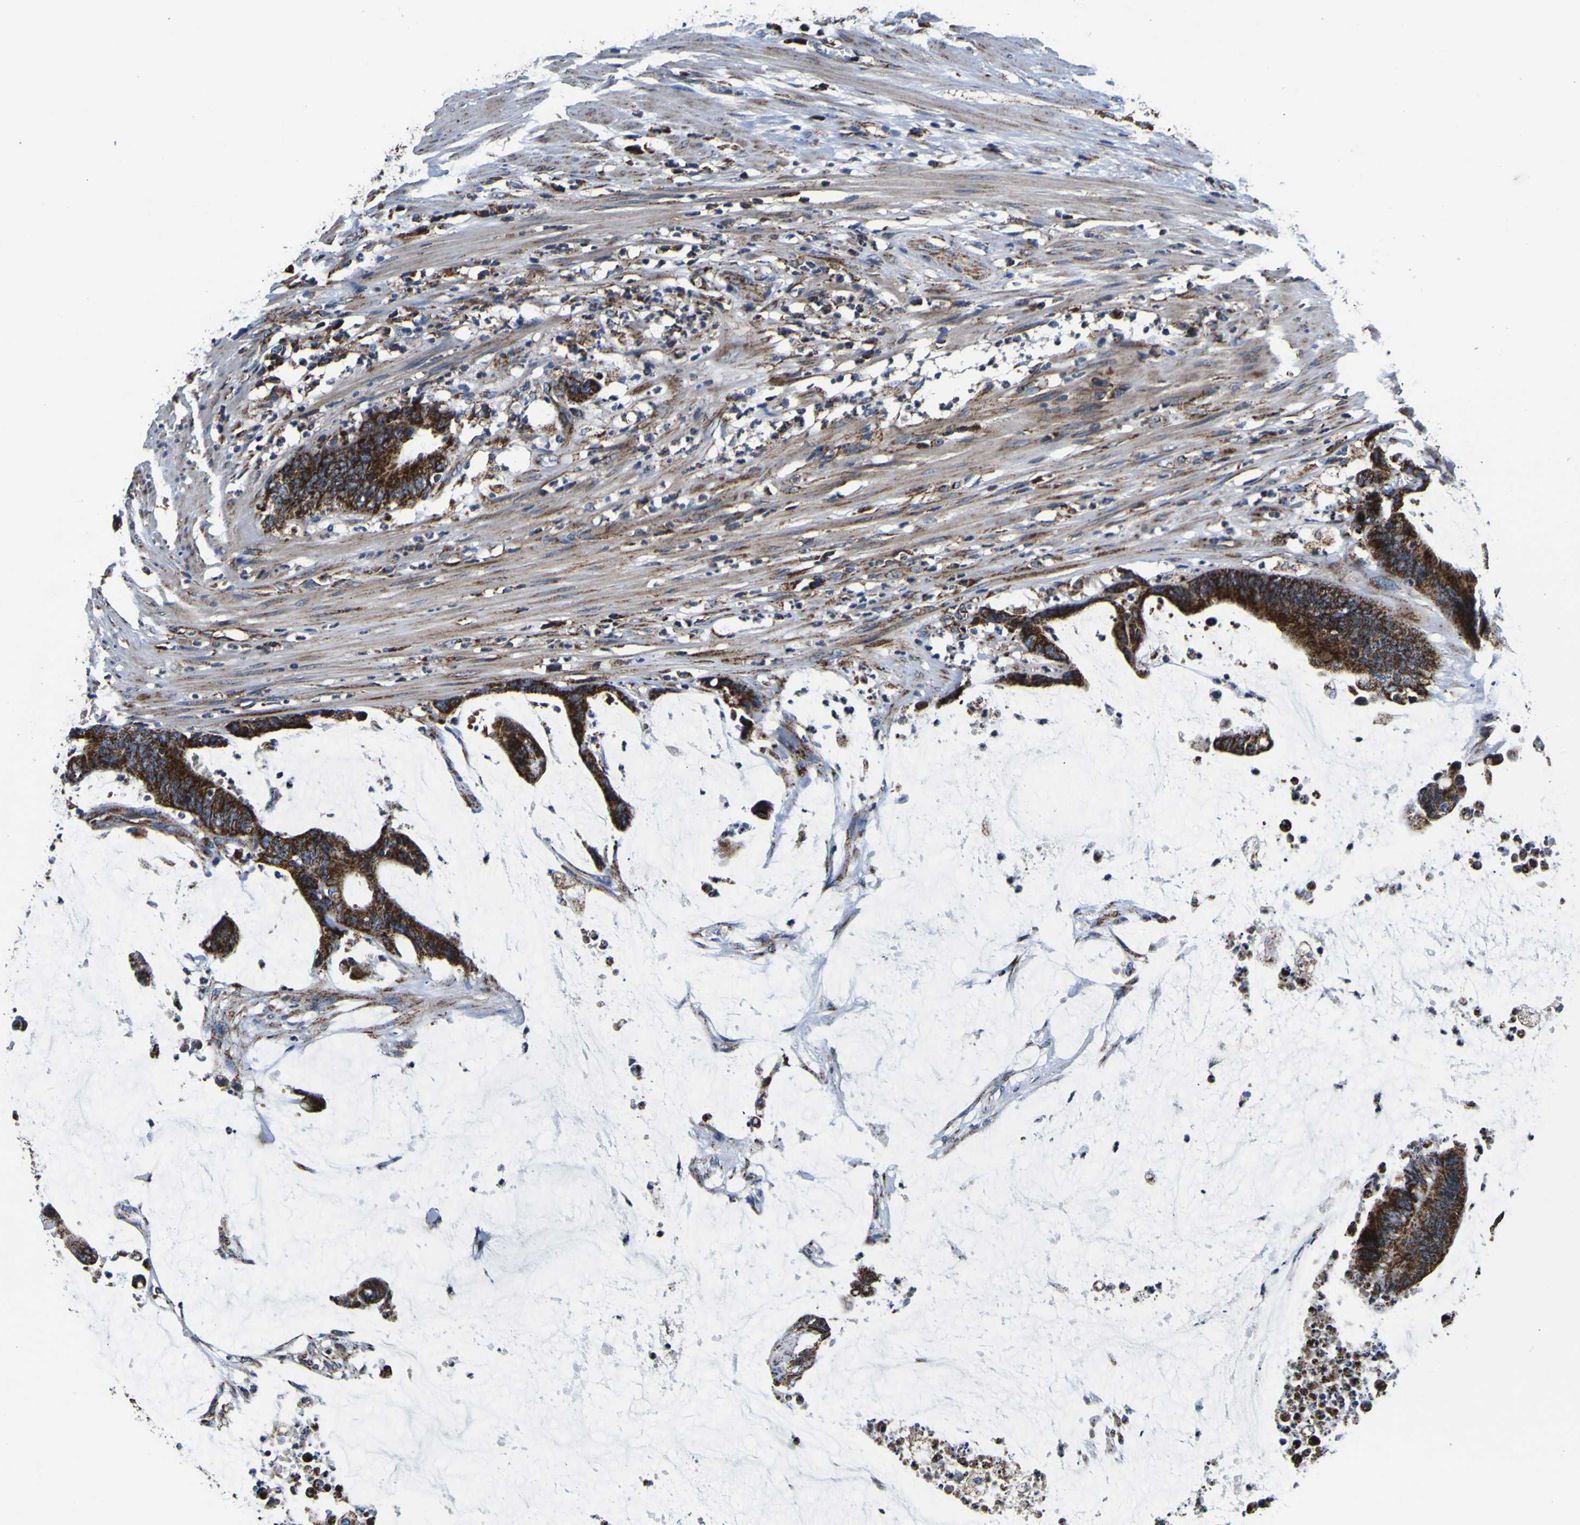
{"staining": {"intensity": "strong", "quantity": ">75%", "location": "cytoplasmic/membranous"}, "tissue": "colorectal cancer", "cell_type": "Tumor cells", "image_type": "cancer", "snomed": [{"axis": "morphology", "description": "Adenocarcinoma, NOS"}, {"axis": "topography", "description": "Rectum"}], "caption": "This is a histology image of IHC staining of colorectal cancer (adenocarcinoma), which shows strong positivity in the cytoplasmic/membranous of tumor cells.", "gene": "PTRH2", "patient": {"sex": "female", "age": 66}}